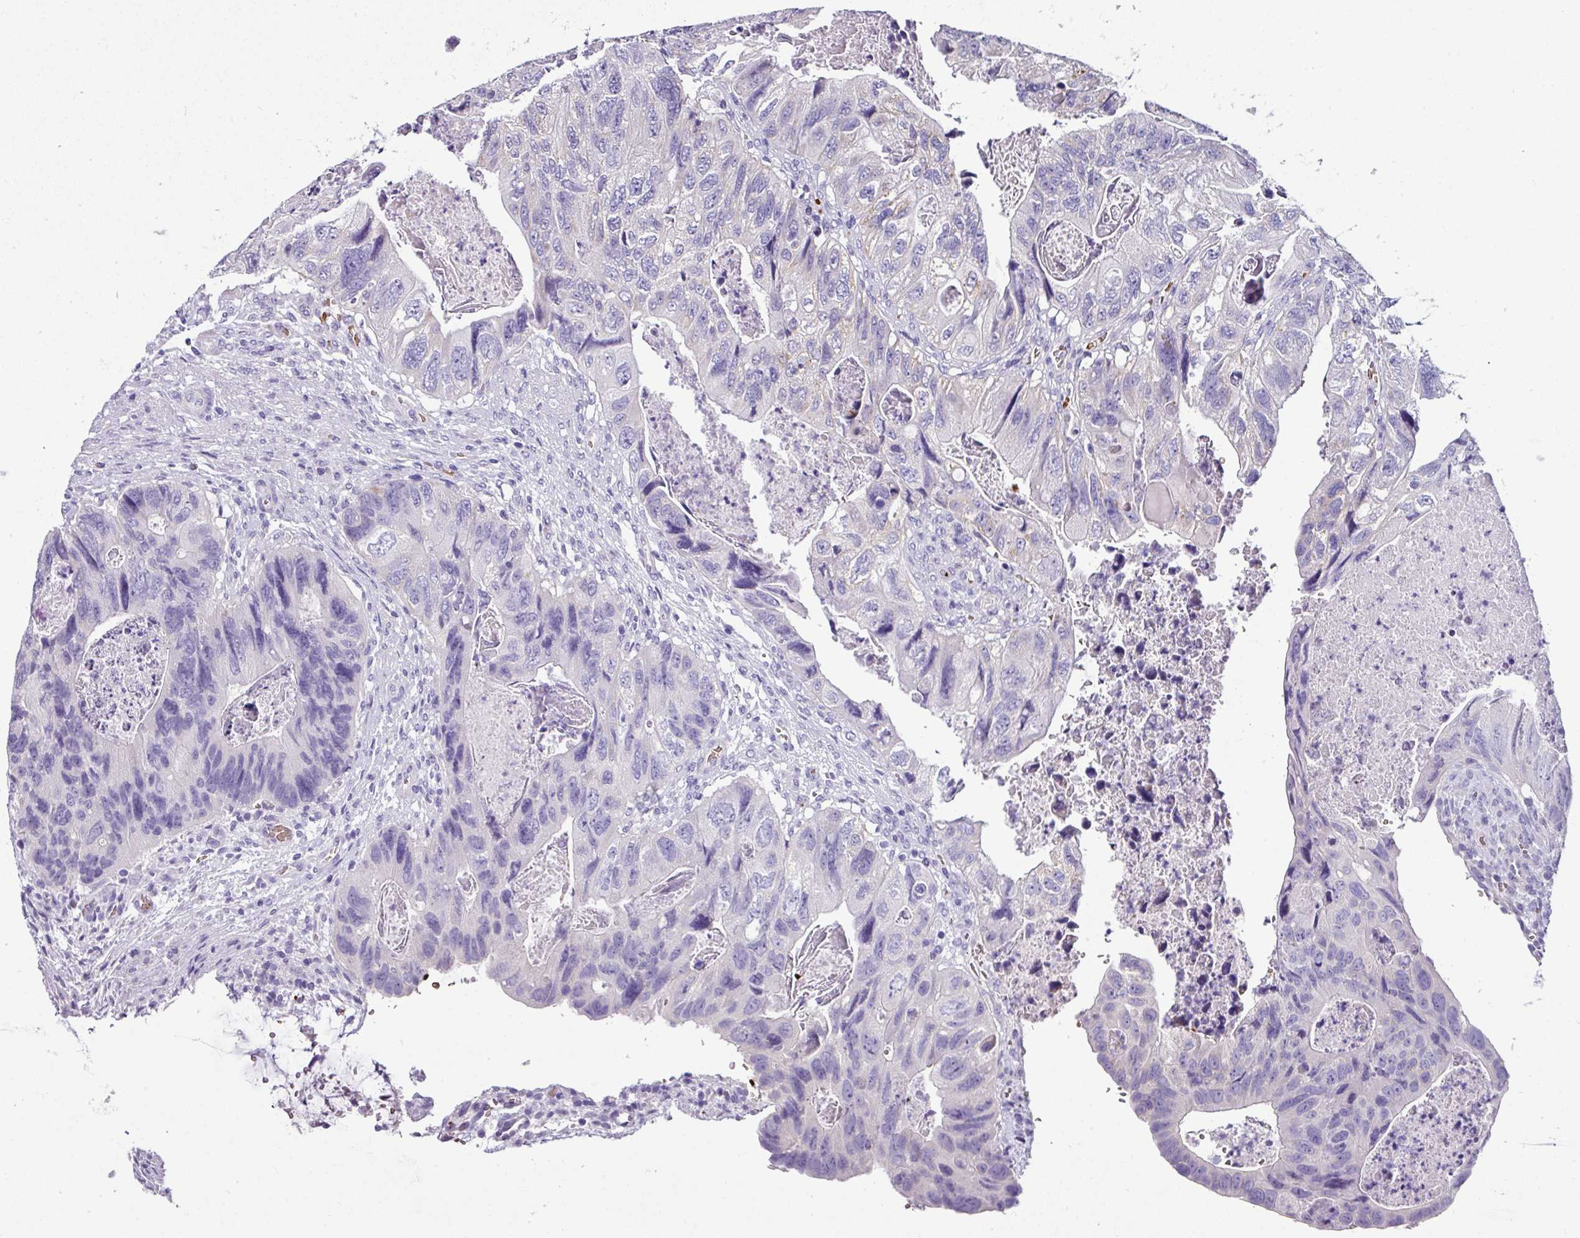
{"staining": {"intensity": "negative", "quantity": "none", "location": "none"}, "tissue": "colorectal cancer", "cell_type": "Tumor cells", "image_type": "cancer", "snomed": [{"axis": "morphology", "description": "Adenocarcinoma, NOS"}, {"axis": "topography", "description": "Rectum"}], "caption": "IHC image of neoplastic tissue: human colorectal cancer stained with DAB shows no significant protein positivity in tumor cells.", "gene": "NAPSA", "patient": {"sex": "male", "age": 63}}